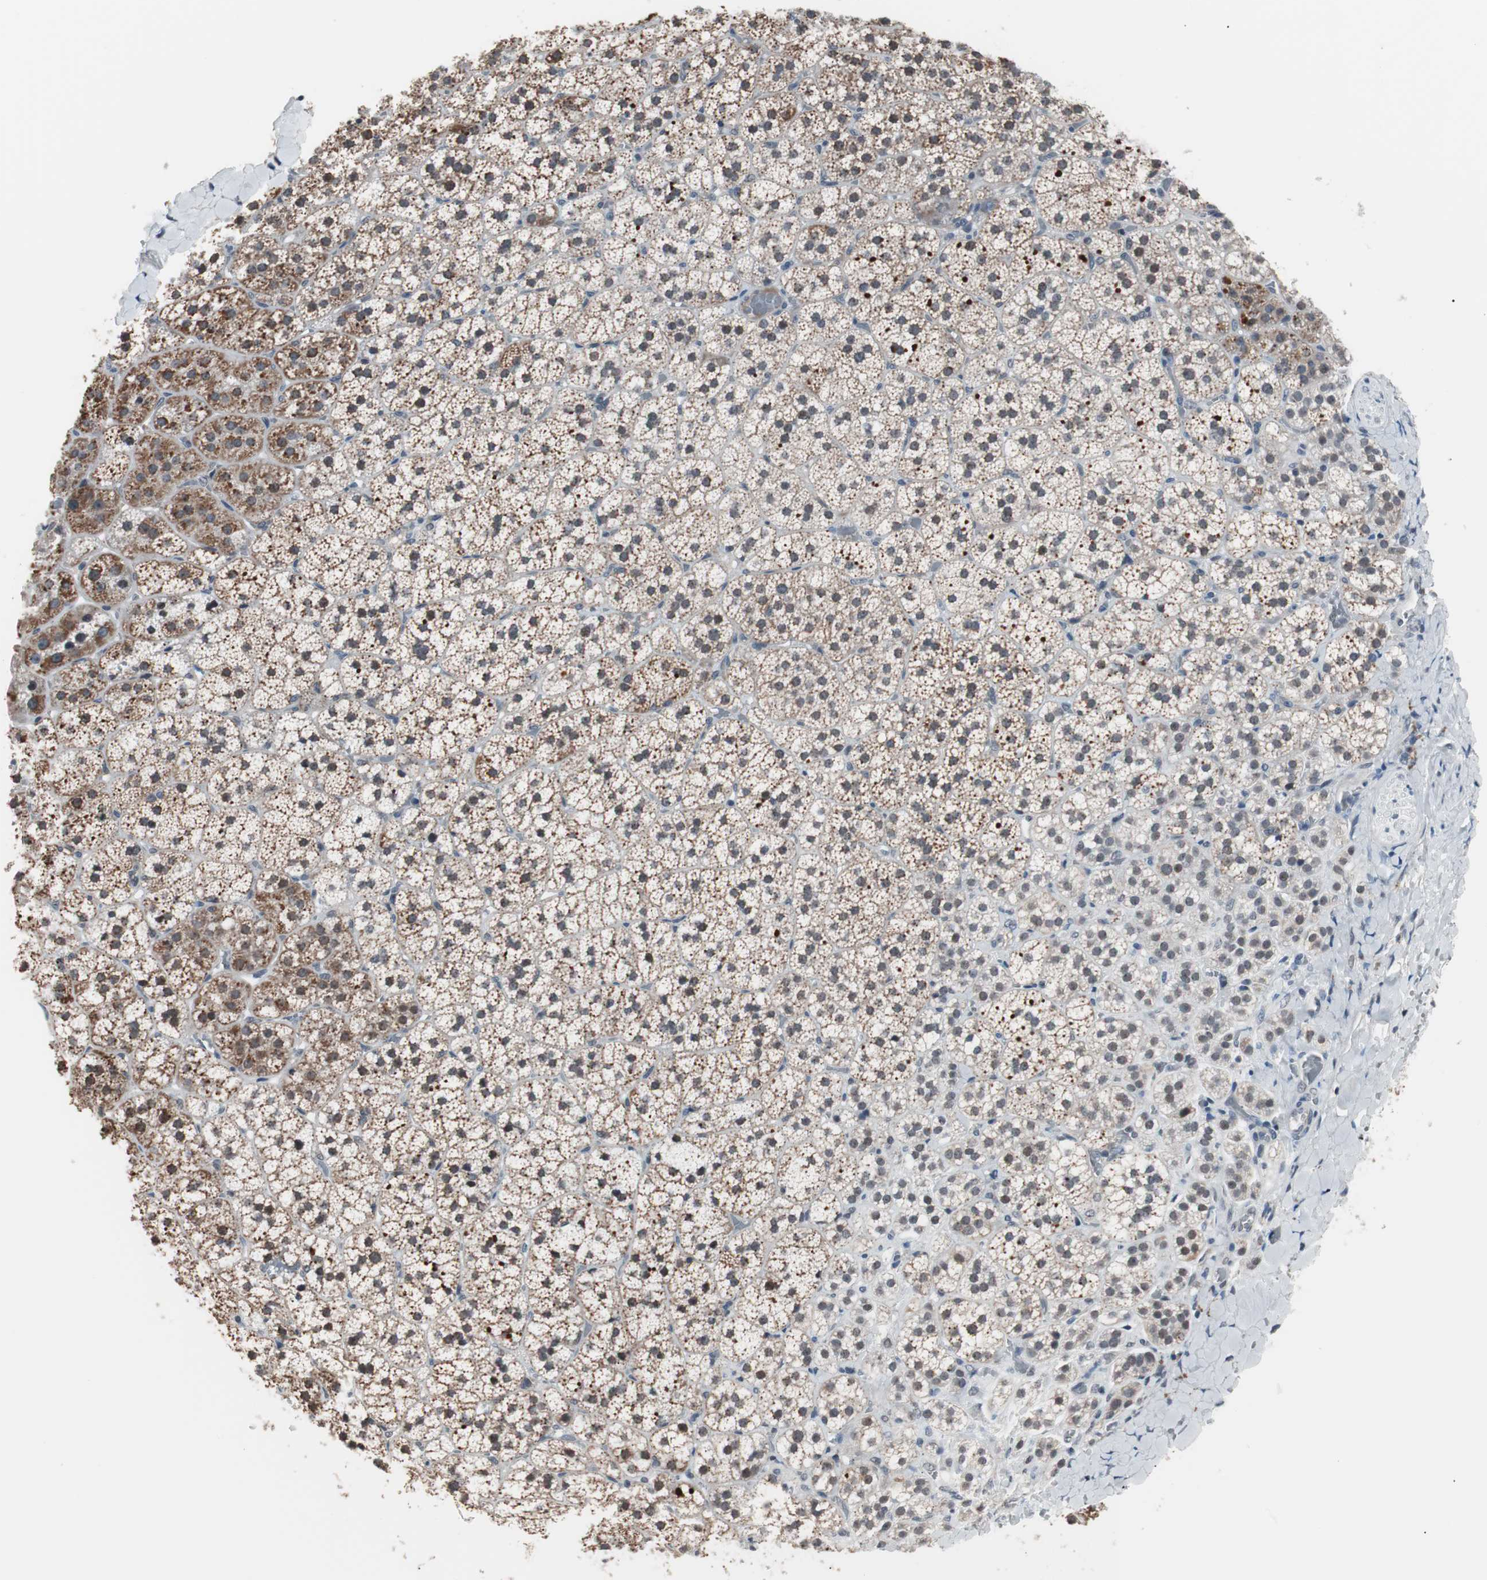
{"staining": {"intensity": "moderate", "quantity": ">75%", "location": "cytoplasmic/membranous,nuclear"}, "tissue": "adrenal gland", "cell_type": "Glandular cells", "image_type": "normal", "snomed": [{"axis": "morphology", "description": "Normal tissue, NOS"}, {"axis": "topography", "description": "Adrenal gland"}], "caption": "The immunohistochemical stain highlights moderate cytoplasmic/membranous,nuclear staining in glandular cells of normal adrenal gland. (DAB (3,3'-diaminobenzidine) = brown stain, brightfield microscopy at high magnification).", "gene": "LIG3", "patient": {"sex": "female", "age": 44}}